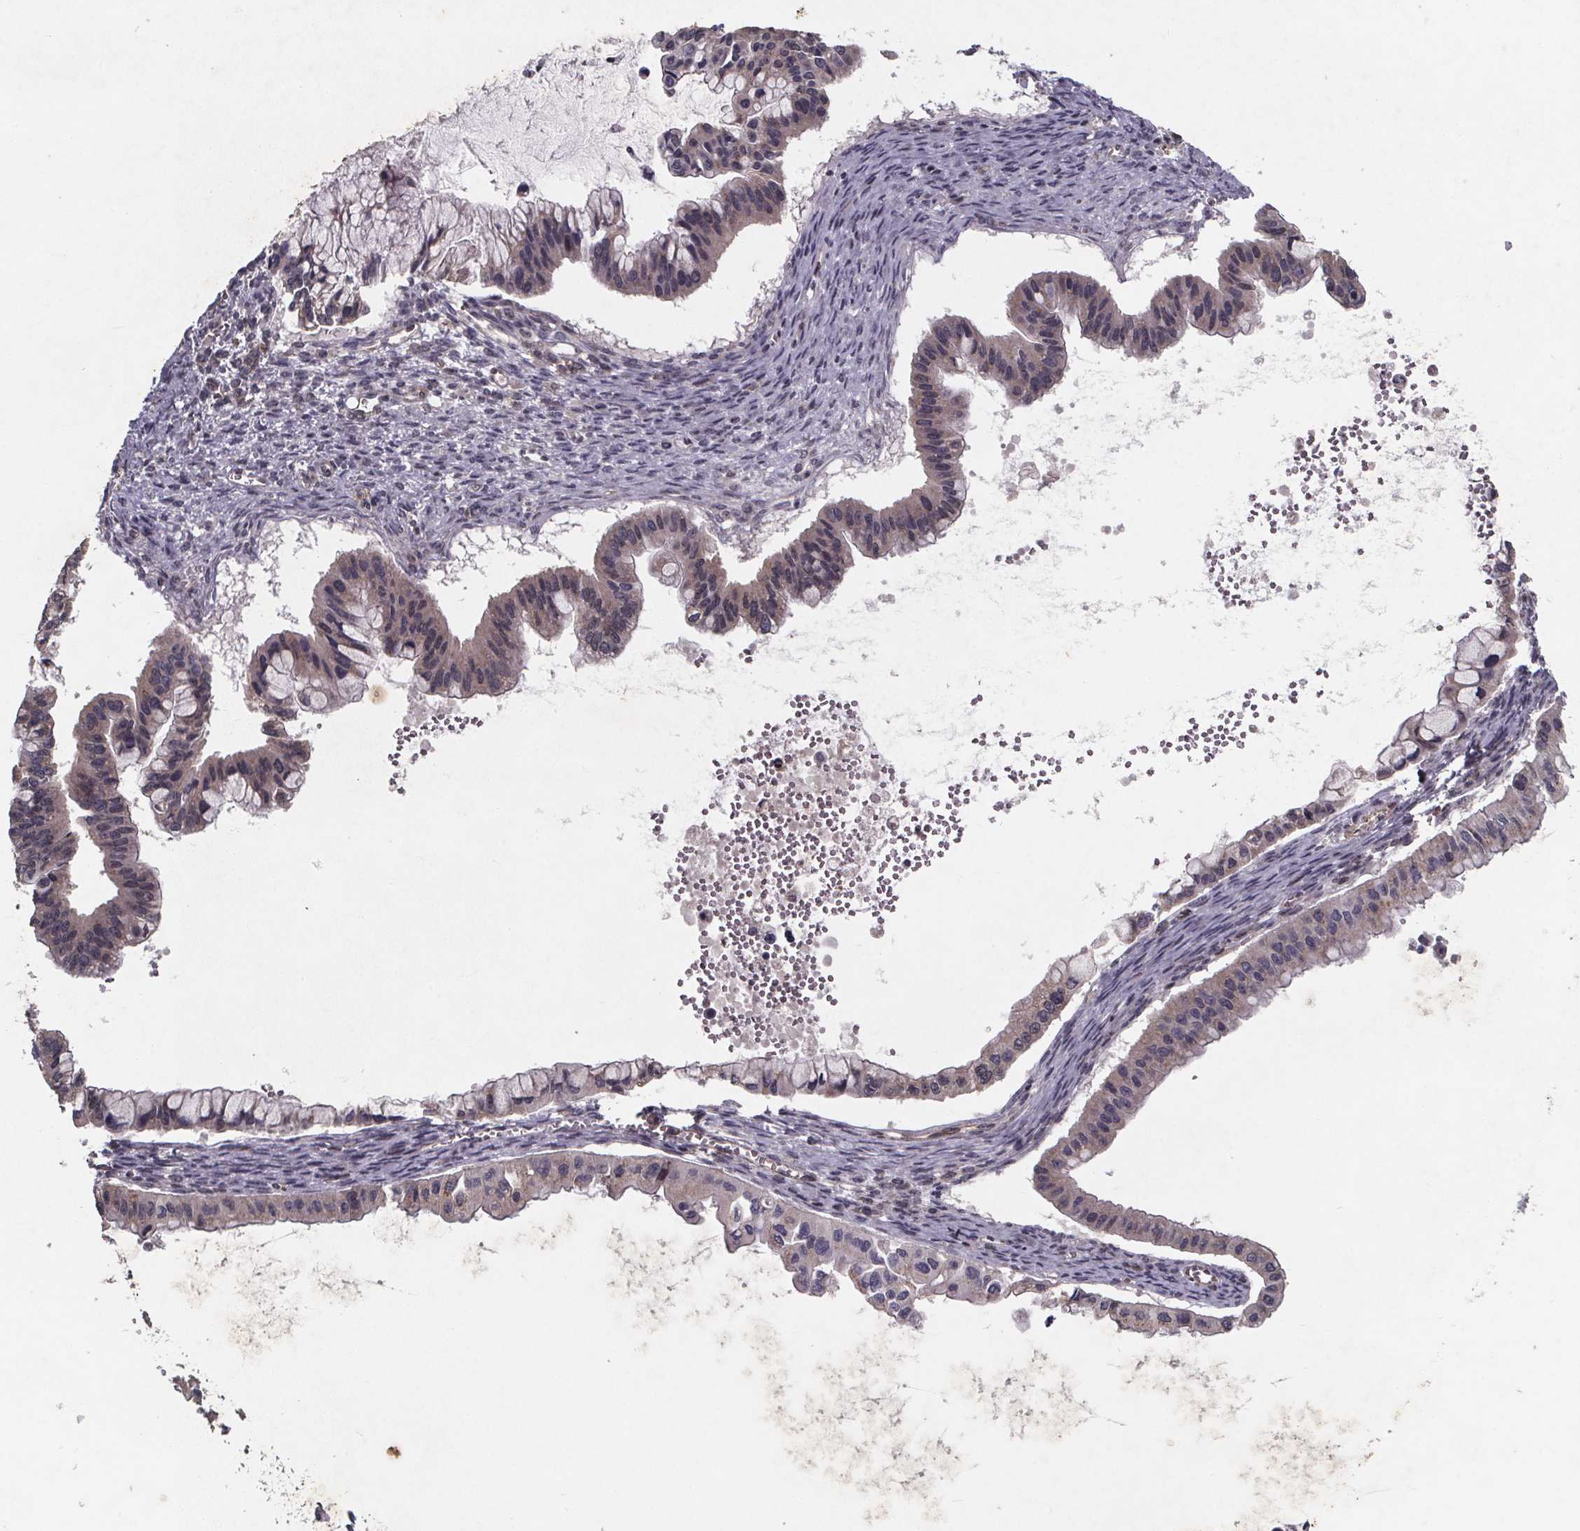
{"staining": {"intensity": "weak", "quantity": "<25%", "location": "cytoplasmic/membranous"}, "tissue": "ovarian cancer", "cell_type": "Tumor cells", "image_type": "cancer", "snomed": [{"axis": "morphology", "description": "Cystadenocarcinoma, mucinous, NOS"}, {"axis": "topography", "description": "Ovary"}], "caption": "A high-resolution photomicrograph shows IHC staining of mucinous cystadenocarcinoma (ovarian), which displays no significant staining in tumor cells.", "gene": "PIERCE2", "patient": {"sex": "female", "age": 72}}